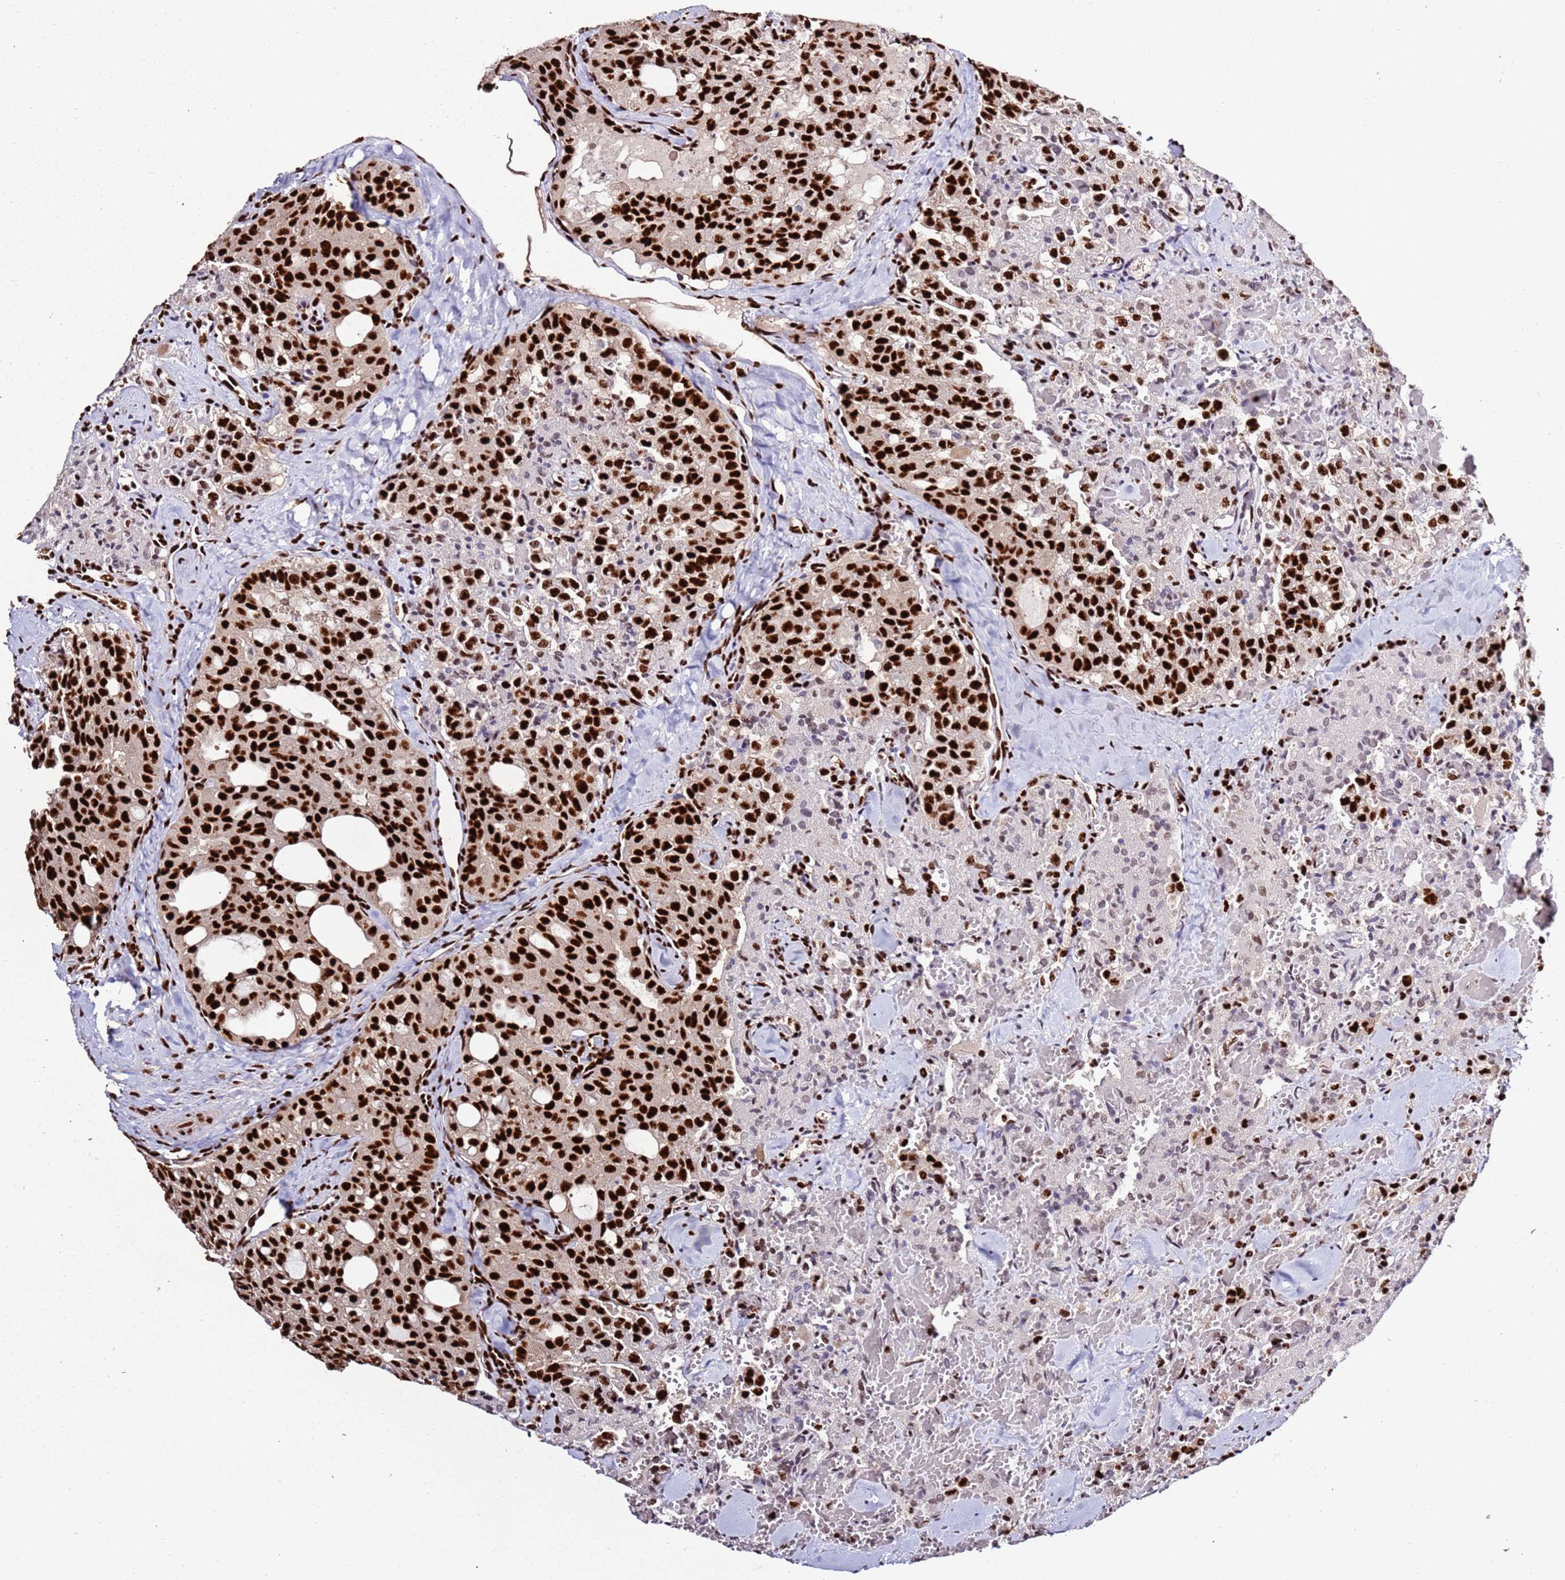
{"staining": {"intensity": "strong", "quantity": ">75%", "location": "nuclear"}, "tissue": "thyroid cancer", "cell_type": "Tumor cells", "image_type": "cancer", "snomed": [{"axis": "morphology", "description": "Follicular adenoma carcinoma, NOS"}, {"axis": "topography", "description": "Thyroid gland"}], "caption": "A brown stain highlights strong nuclear positivity of a protein in human thyroid cancer (follicular adenoma carcinoma) tumor cells.", "gene": "C6orf226", "patient": {"sex": "male", "age": 75}}